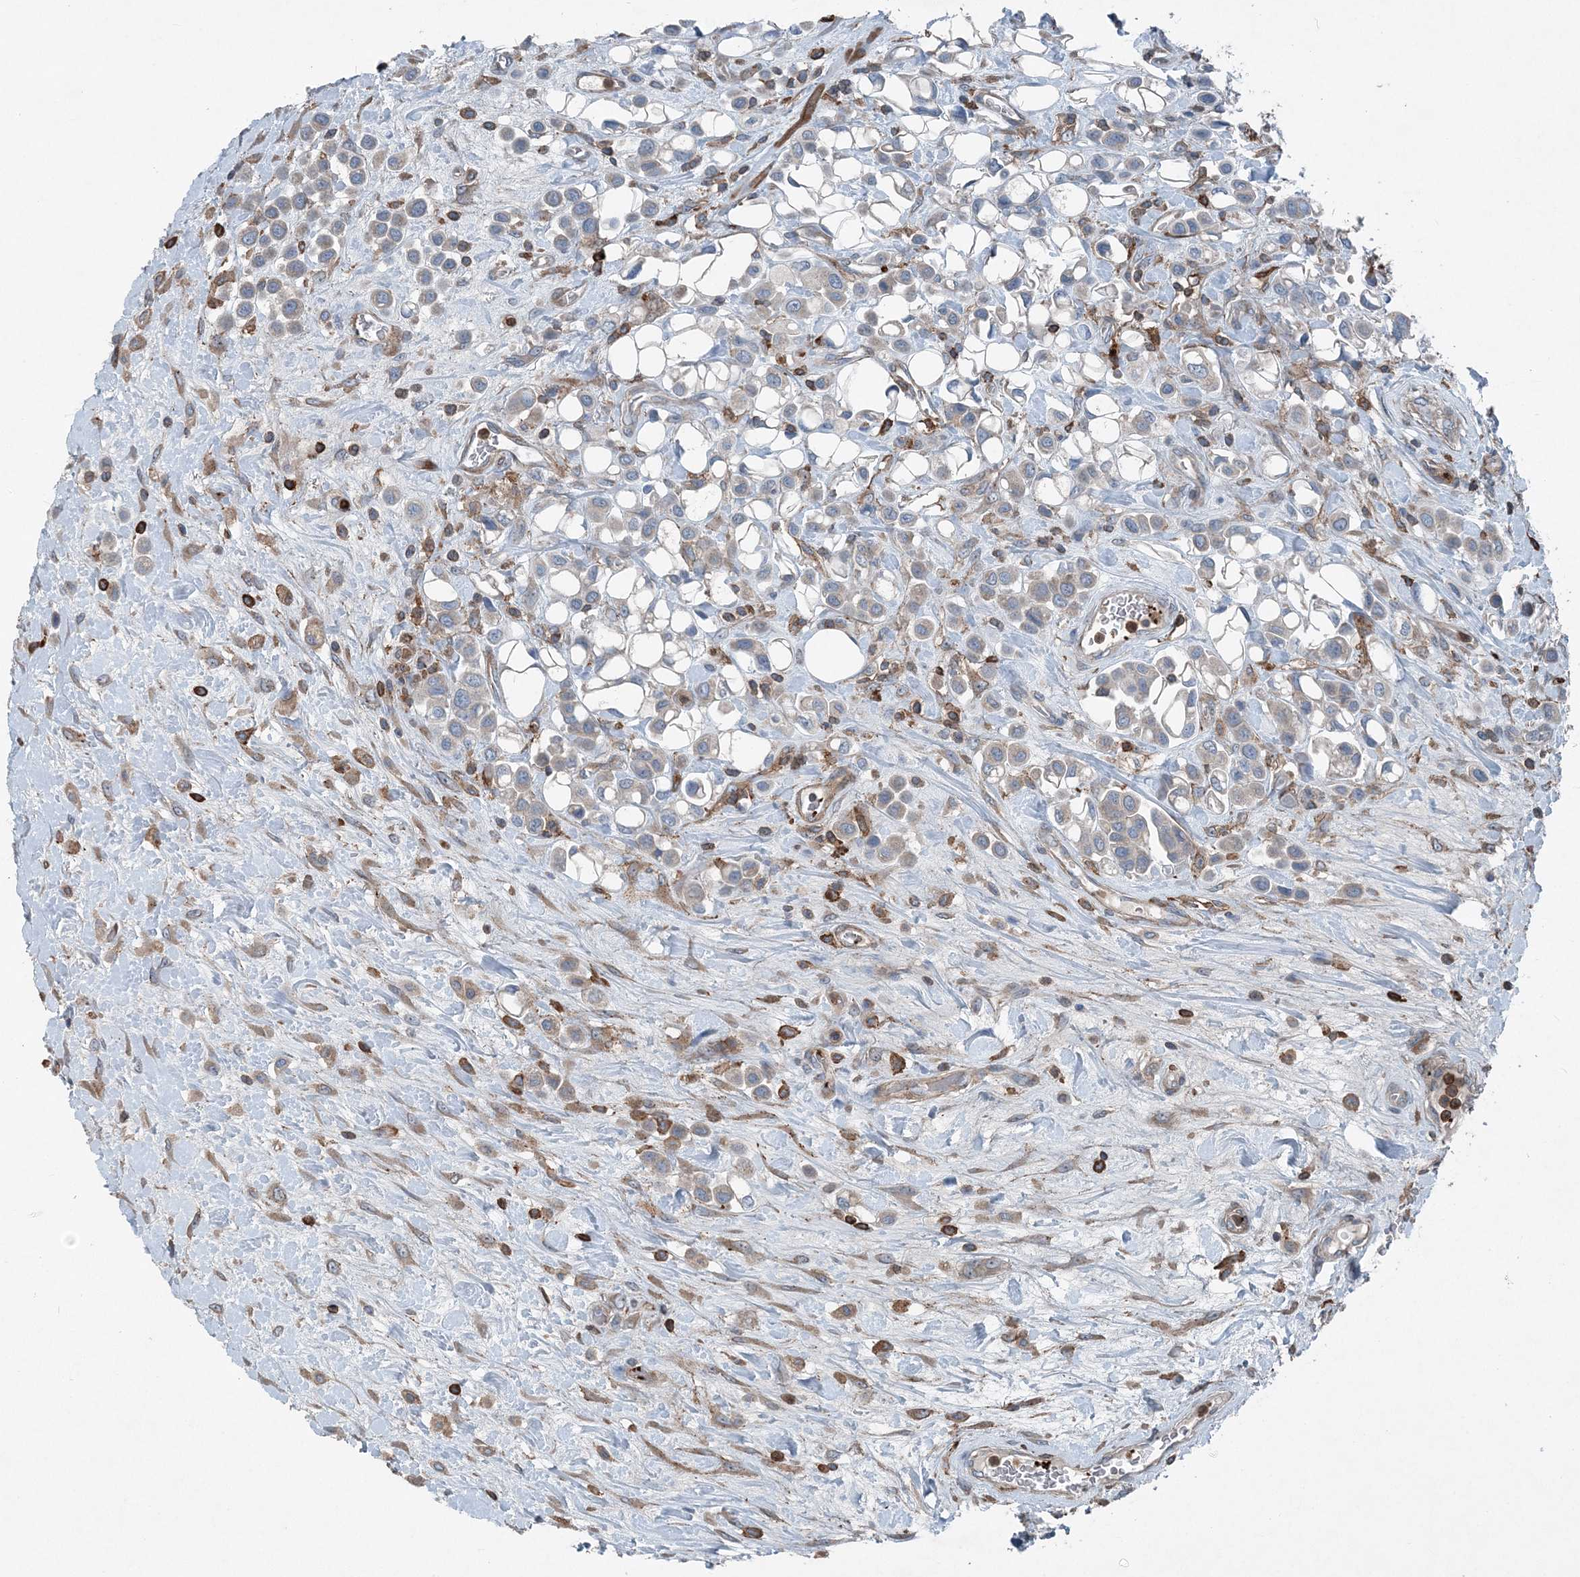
{"staining": {"intensity": "negative", "quantity": "none", "location": "none"}, "tissue": "urothelial cancer", "cell_type": "Tumor cells", "image_type": "cancer", "snomed": [{"axis": "morphology", "description": "Urothelial carcinoma, High grade"}, {"axis": "topography", "description": "Urinary bladder"}], "caption": "A high-resolution photomicrograph shows IHC staining of urothelial carcinoma (high-grade), which displays no significant positivity in tumor cells.", "gene": "DGUOK", "patient": {"sex": "male", "age": 50}}